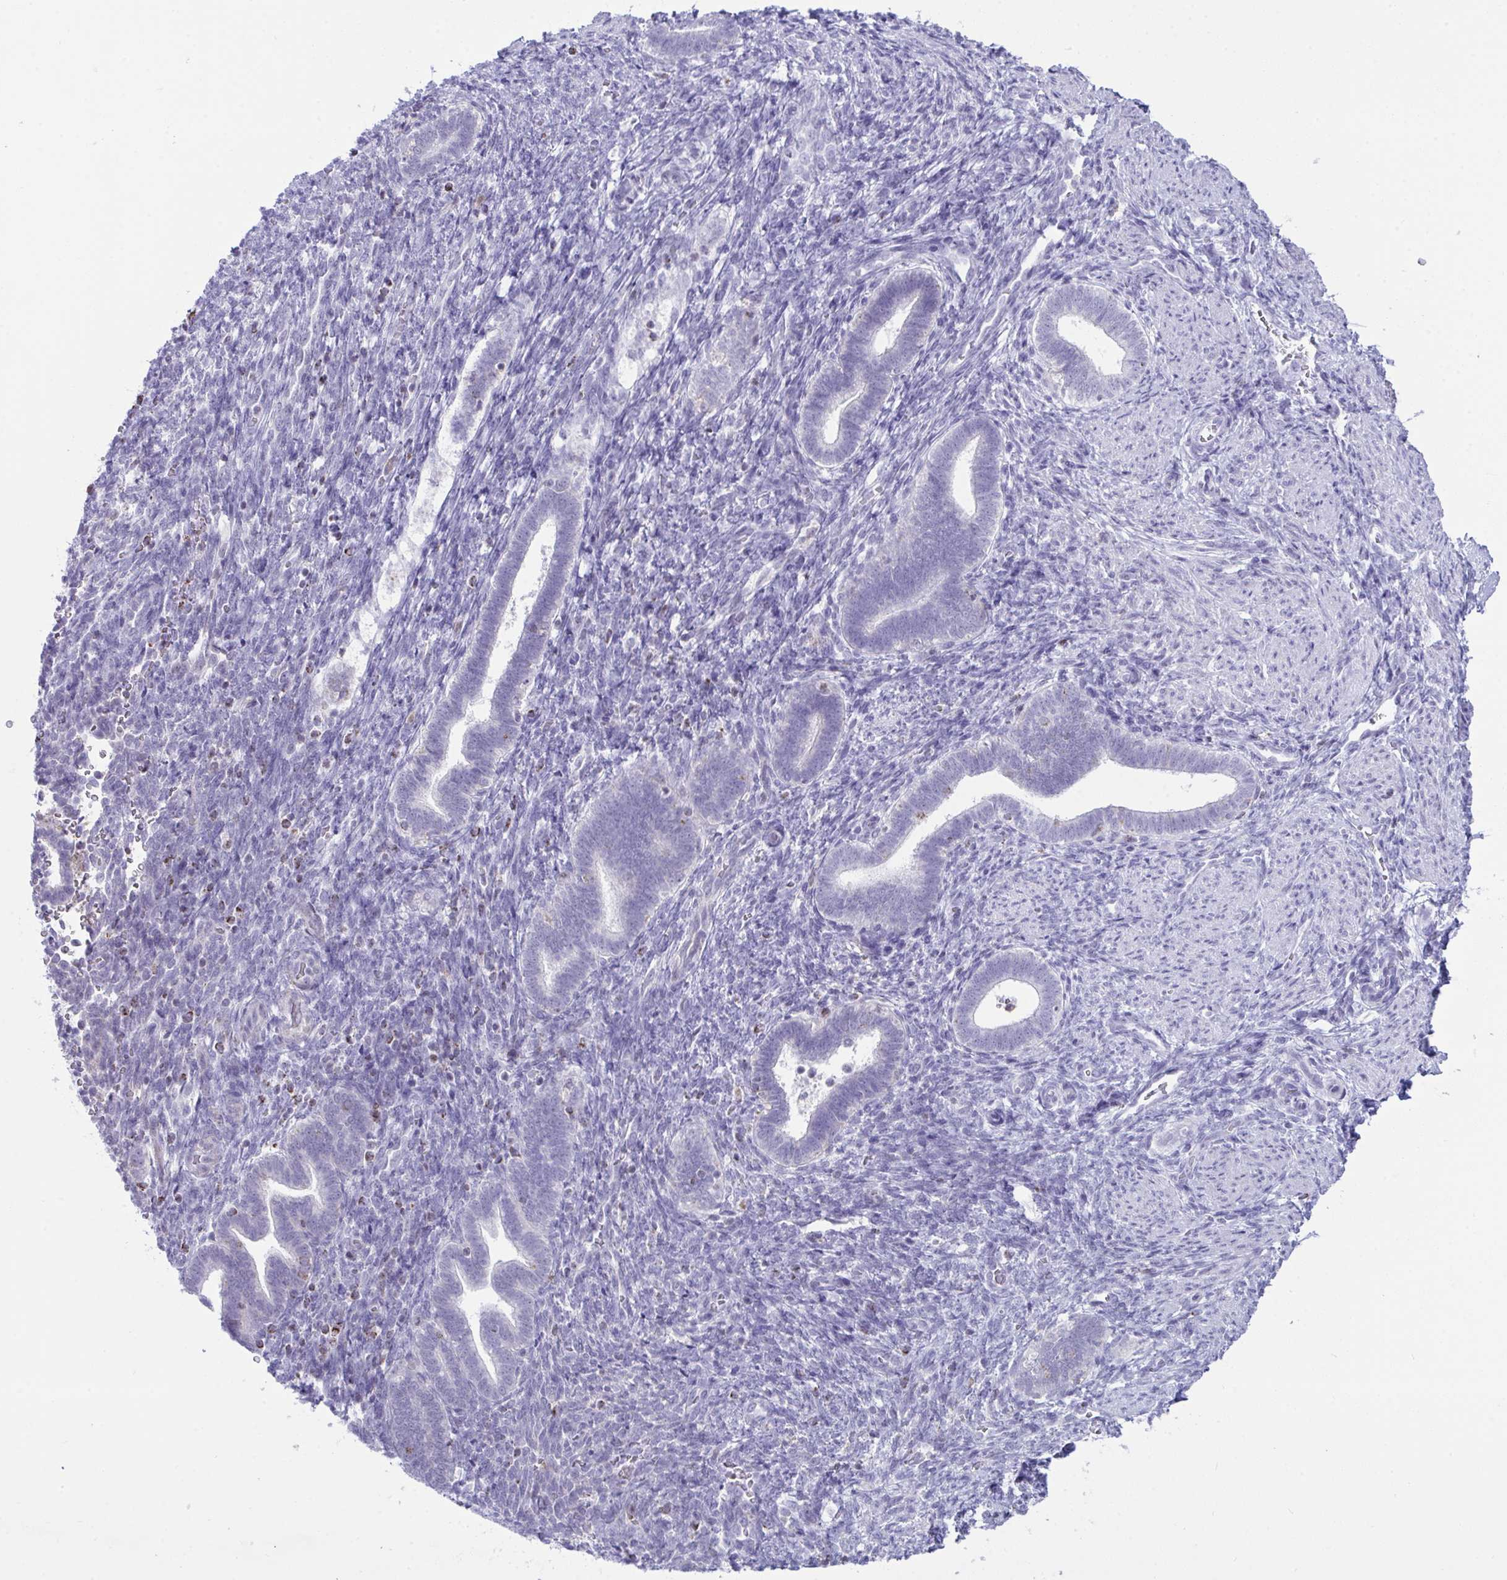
{"staining": {"intensity": "negative", "quantity": "none", "location": "none"}, "tissue": "endometrium", "cell_type": "Cells in endometrial stroma", "image_type": "normal", "snomed": [{"axis": "morphology", "description": "Normal tissue, NOS"}, {"axis": "topography", "description": "Endometrium"}], "caption": "This is an immunohistochemistry image of normal human endometrium. There is no positivity in cells in endometrial stroma.", "gene": "PLA2G12B", "patient": {"sex": "female", "age": 34}}